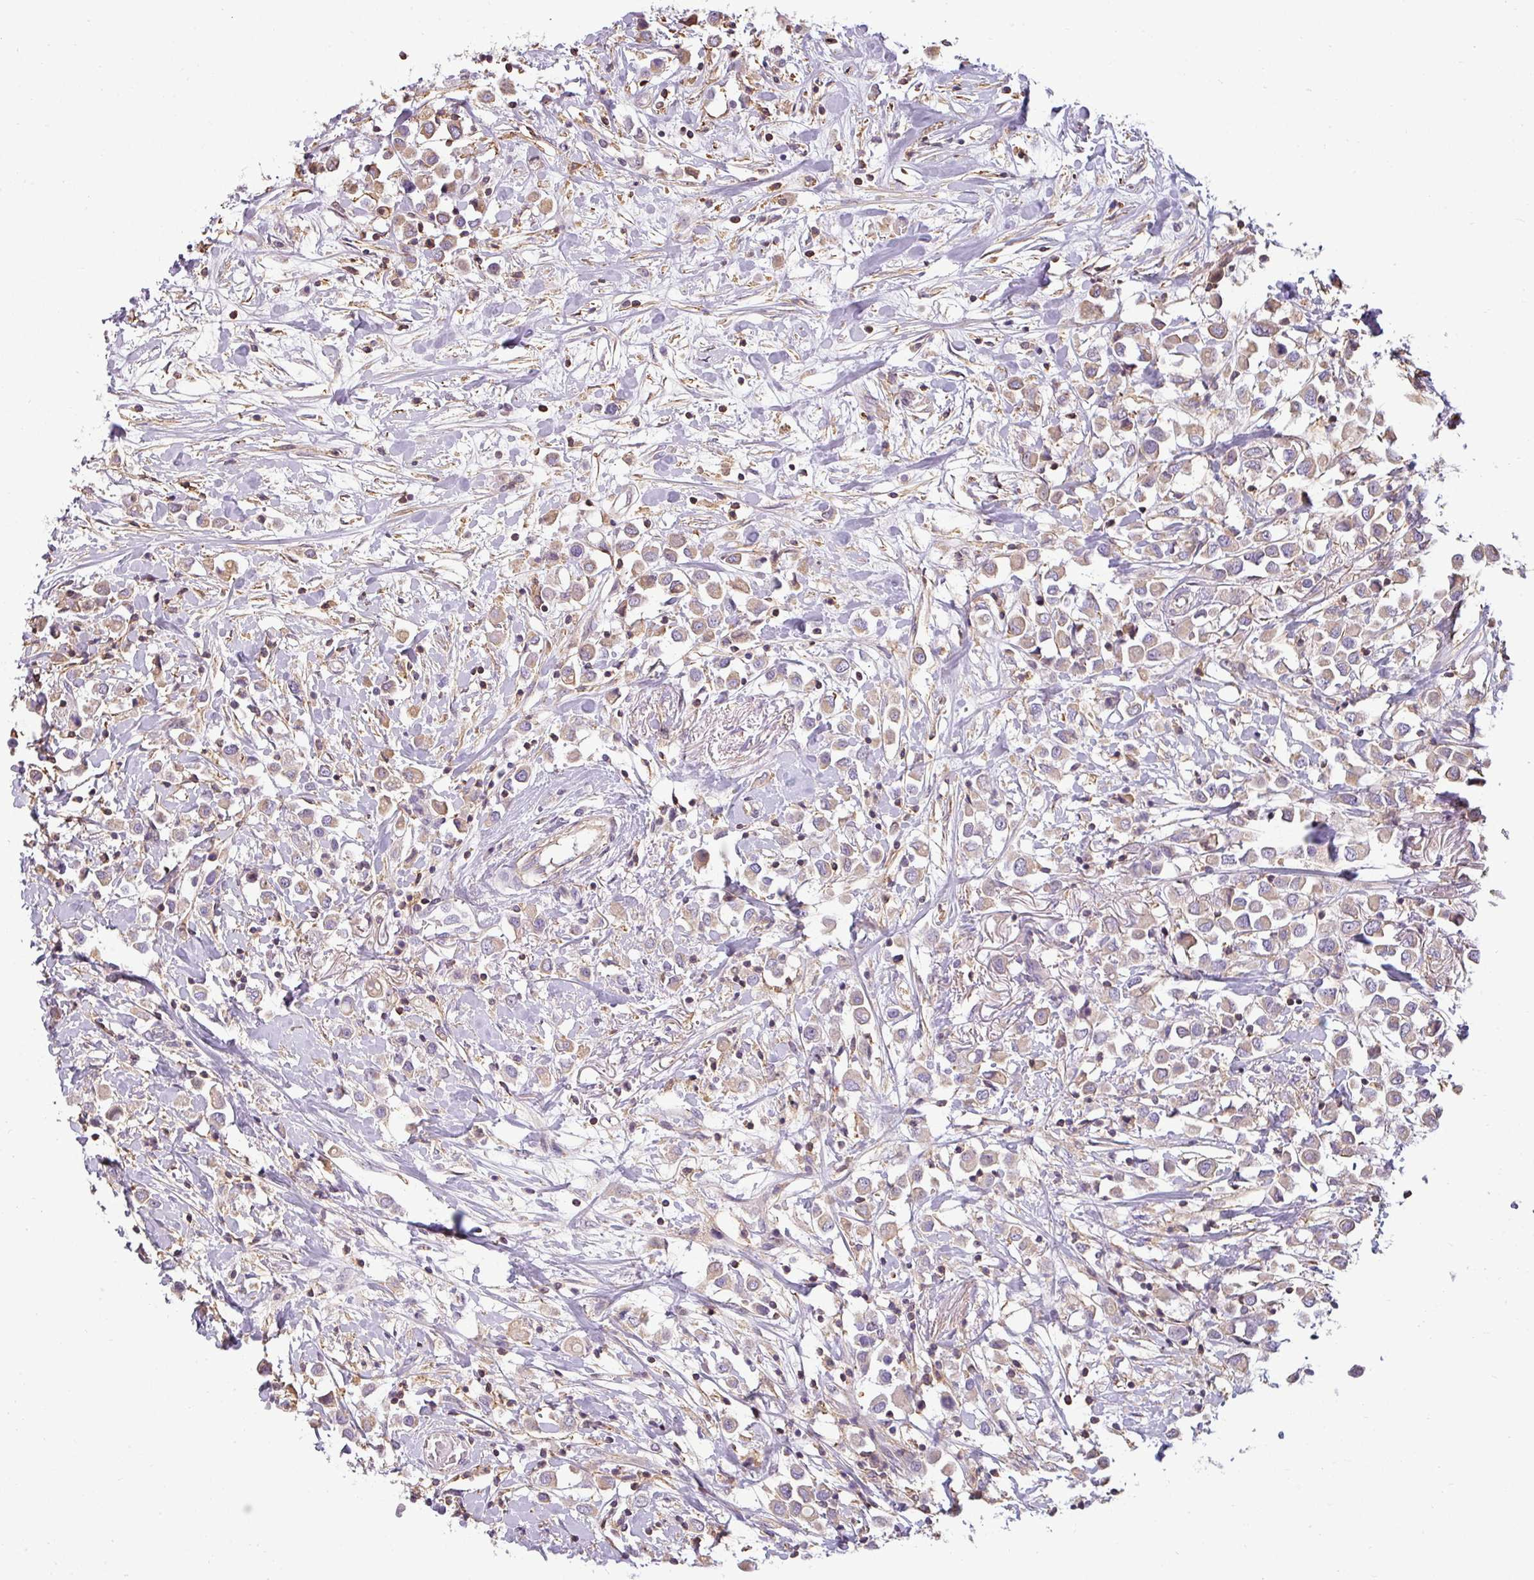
{"staining": {"intensity": "weak", "quantity": ">75%", "location": "cytoplasmic/membranous"}, "tissue": "breast cancer", "cell_type": "Tumor cells", "image_type": "cancer", "snomed": [{"axis": "morphology", "description": "Duct carcinoma"}, {"axis": "topography", "description": "Breast"}], "caption": "There is low levels of weak cytoplasmic/membranous expression in tumor cells of breast cancer (intraductal carcinoma), as demonstrated by immunohistochemical staining (brown color).", "gene": "ZNF835", "patient": {"sex": "female", "age": 61}}